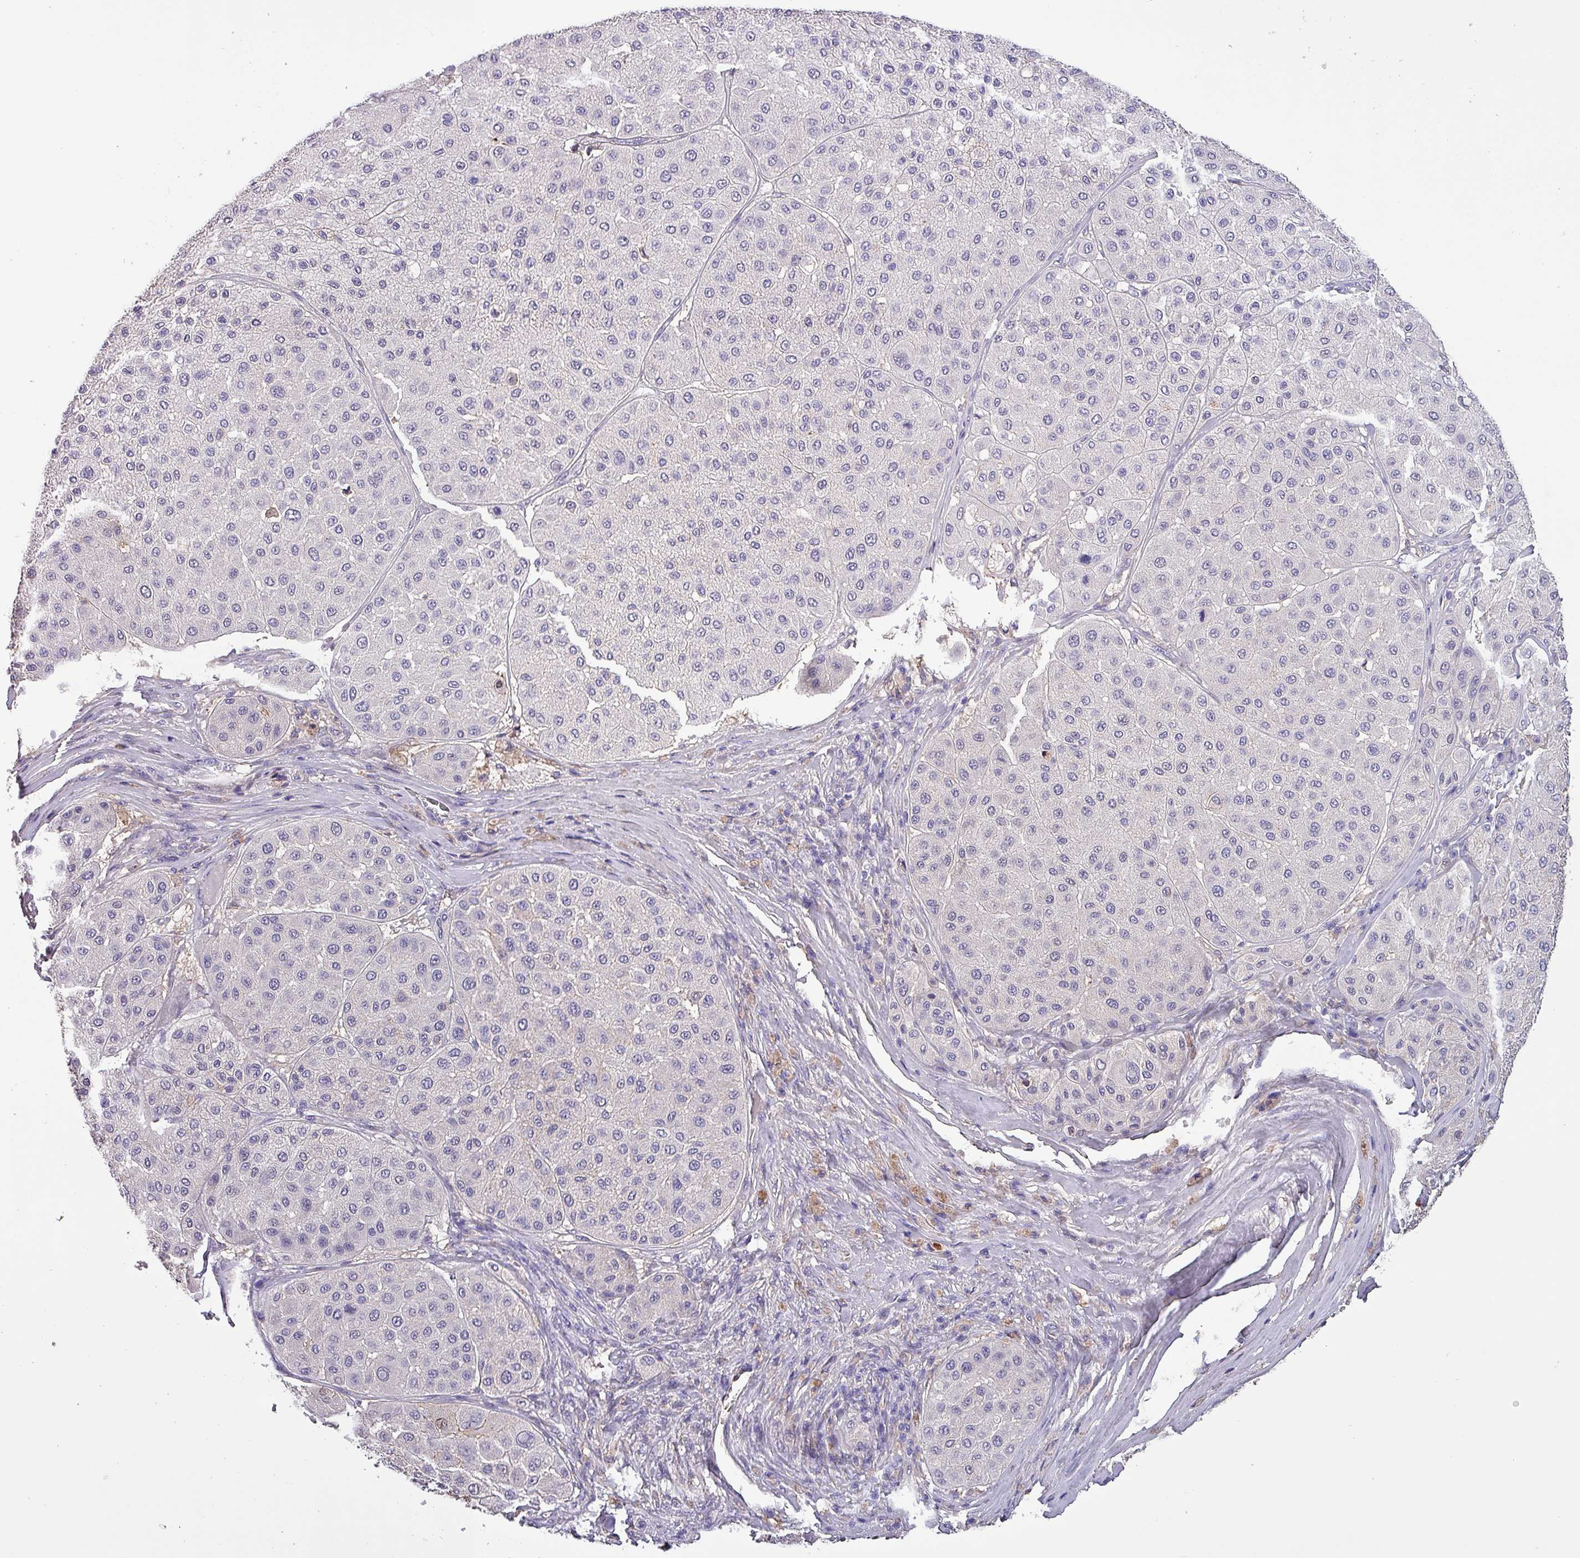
{"staining": {"intensity": "negative", "quantity": "none", "location": "none"}, "tissue": "melanoma", "cell_type": "Tumor cells", "image_type": "cancer", "snomed": [{"axis": "morphology", "description": "Malignant melanoma, Metastatic site"}, {"axis": "topography", "description": "Smooth muscle"}], "caption": "Immunohistochemical staining of malignant melanoma (metastatic site) displays no significant expression in tumor cells.", "gene": "HTRA4", "patient": {"sex": "male", "age": 41}}